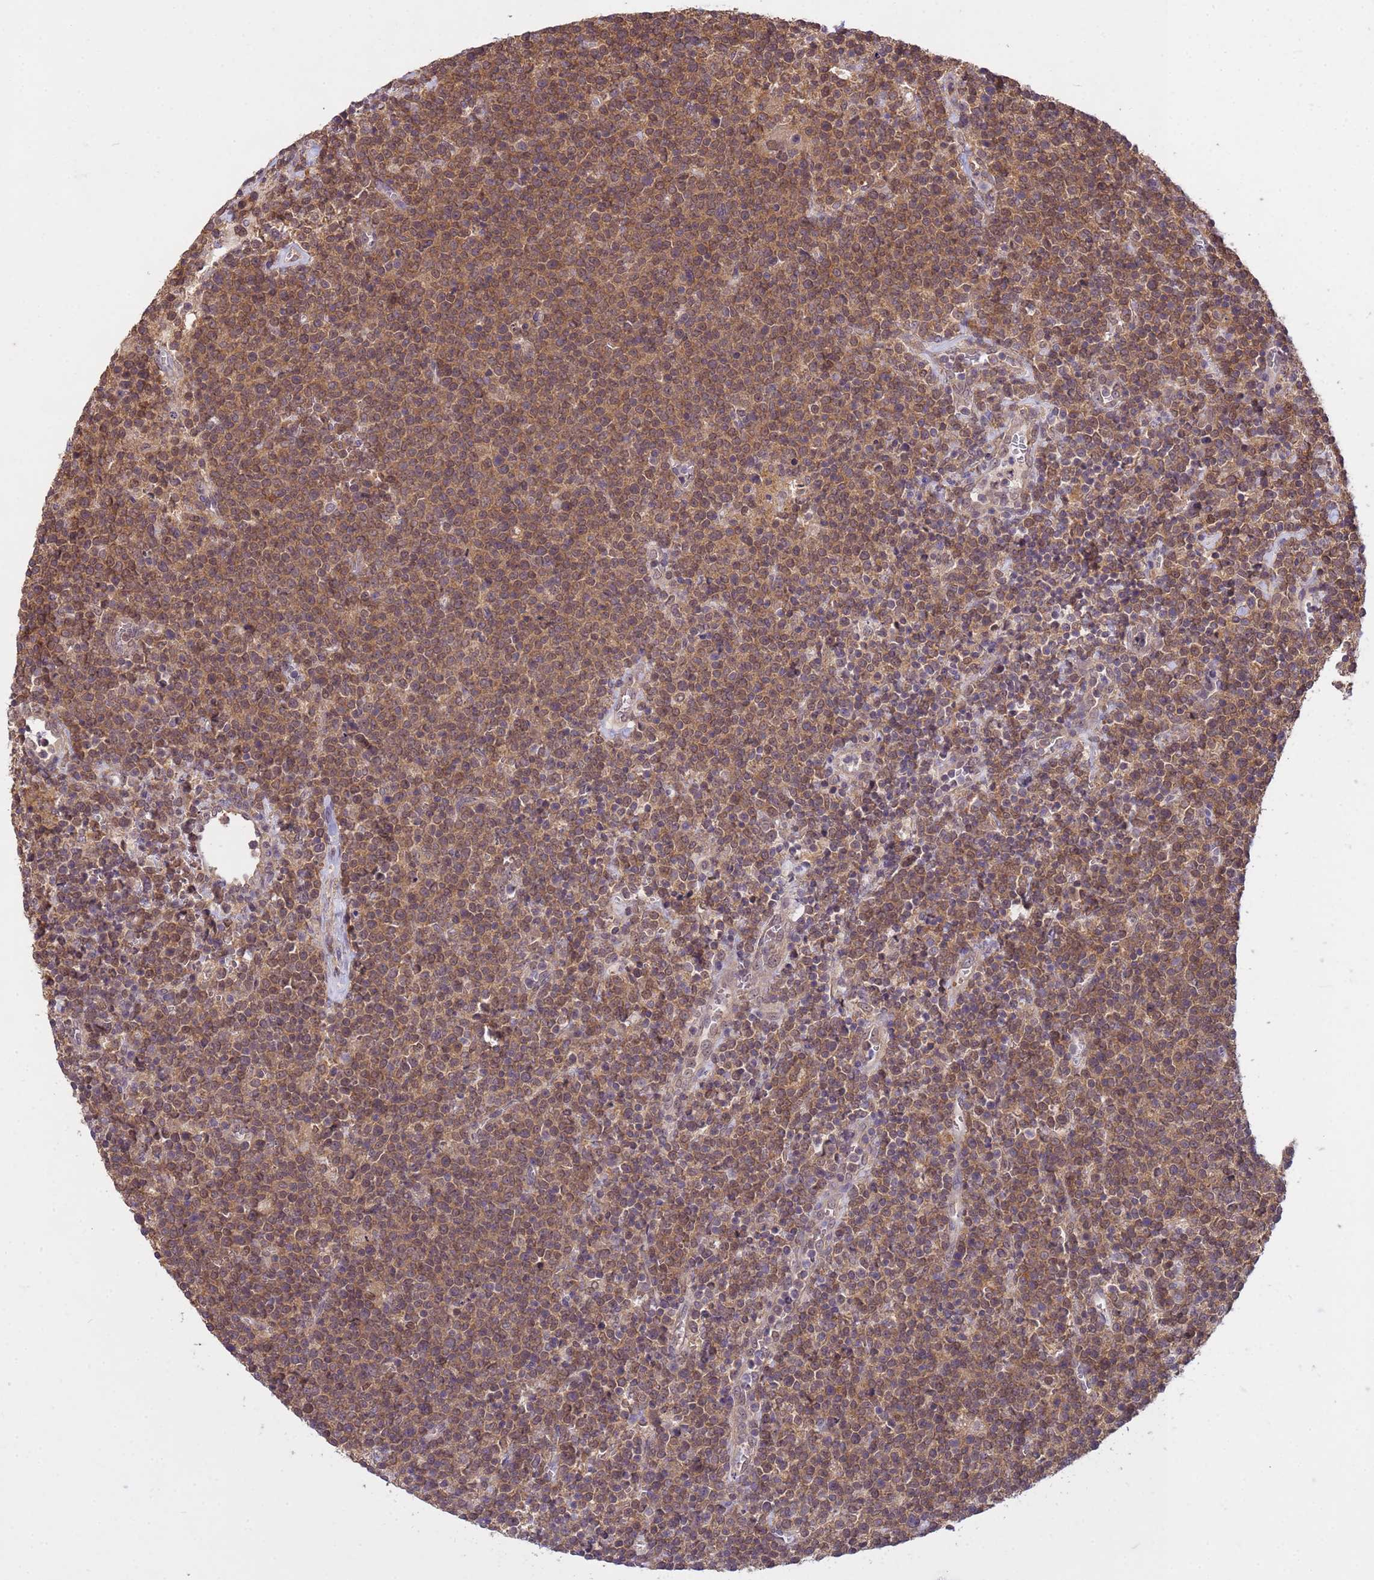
{"staining": {"intensity": "moderate", "quantity": ">75%", "location": "cytoplasmic/membranous,nuclear"}, "tissue": "lymphoma", "cell_type": "Tumor cells", "image_type": "cancer", "snomed": [{"axis": "morphology", "description": "Malignant lymphoma, non-Hodgkin's type, High grade"}, {"axis": "topography", "description": "Lymph node"}], "caption": "High-grade malignant lymphoma, non-Hodgkin's type tissue demonstrates moderate cytoplasmic/membranous and nuclear expression in approximately >75% of tumor cells", "gene": "NPEPPS", "patient": {"sex": "male", "age": 61}}